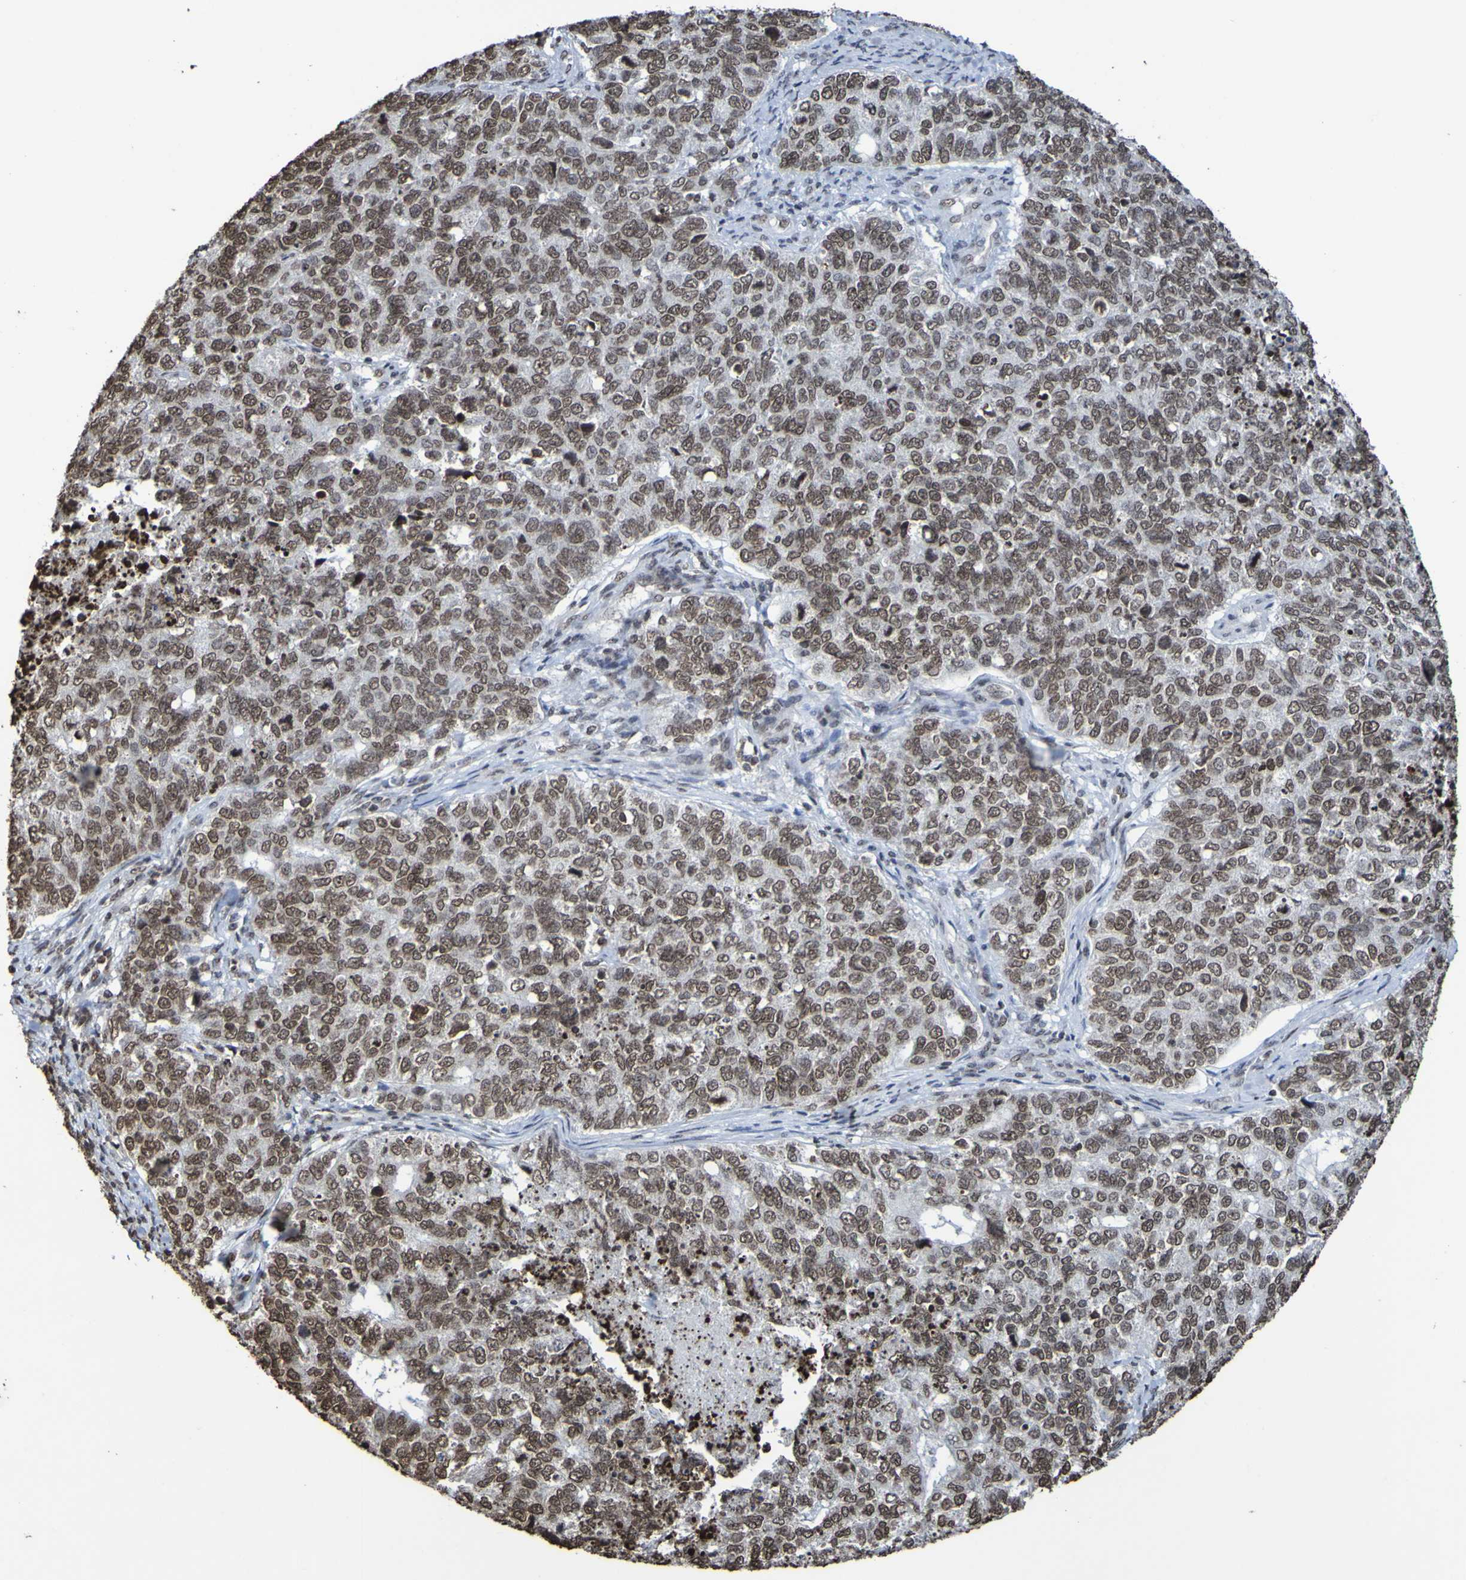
{"staining": {"intensity": "weak", "quantity": ">75%", "location": "nuclear"}, "tissue": "cervical cancer", "cell_type": "Tumor cells", "image_type": "cancer", "snomed": [{"axis": "morphology", "description": "Squamous cell carcinoma, NOS"}, {"axis": "topography", "description": "Cervix"}], "caption": "Human cervical cancer stained for a protein (brown) reveals weak nuclear positive expression in about >75% of tumor cells.", "gene": "GFI1", "patient": {"sex": "female", "age": 63}}